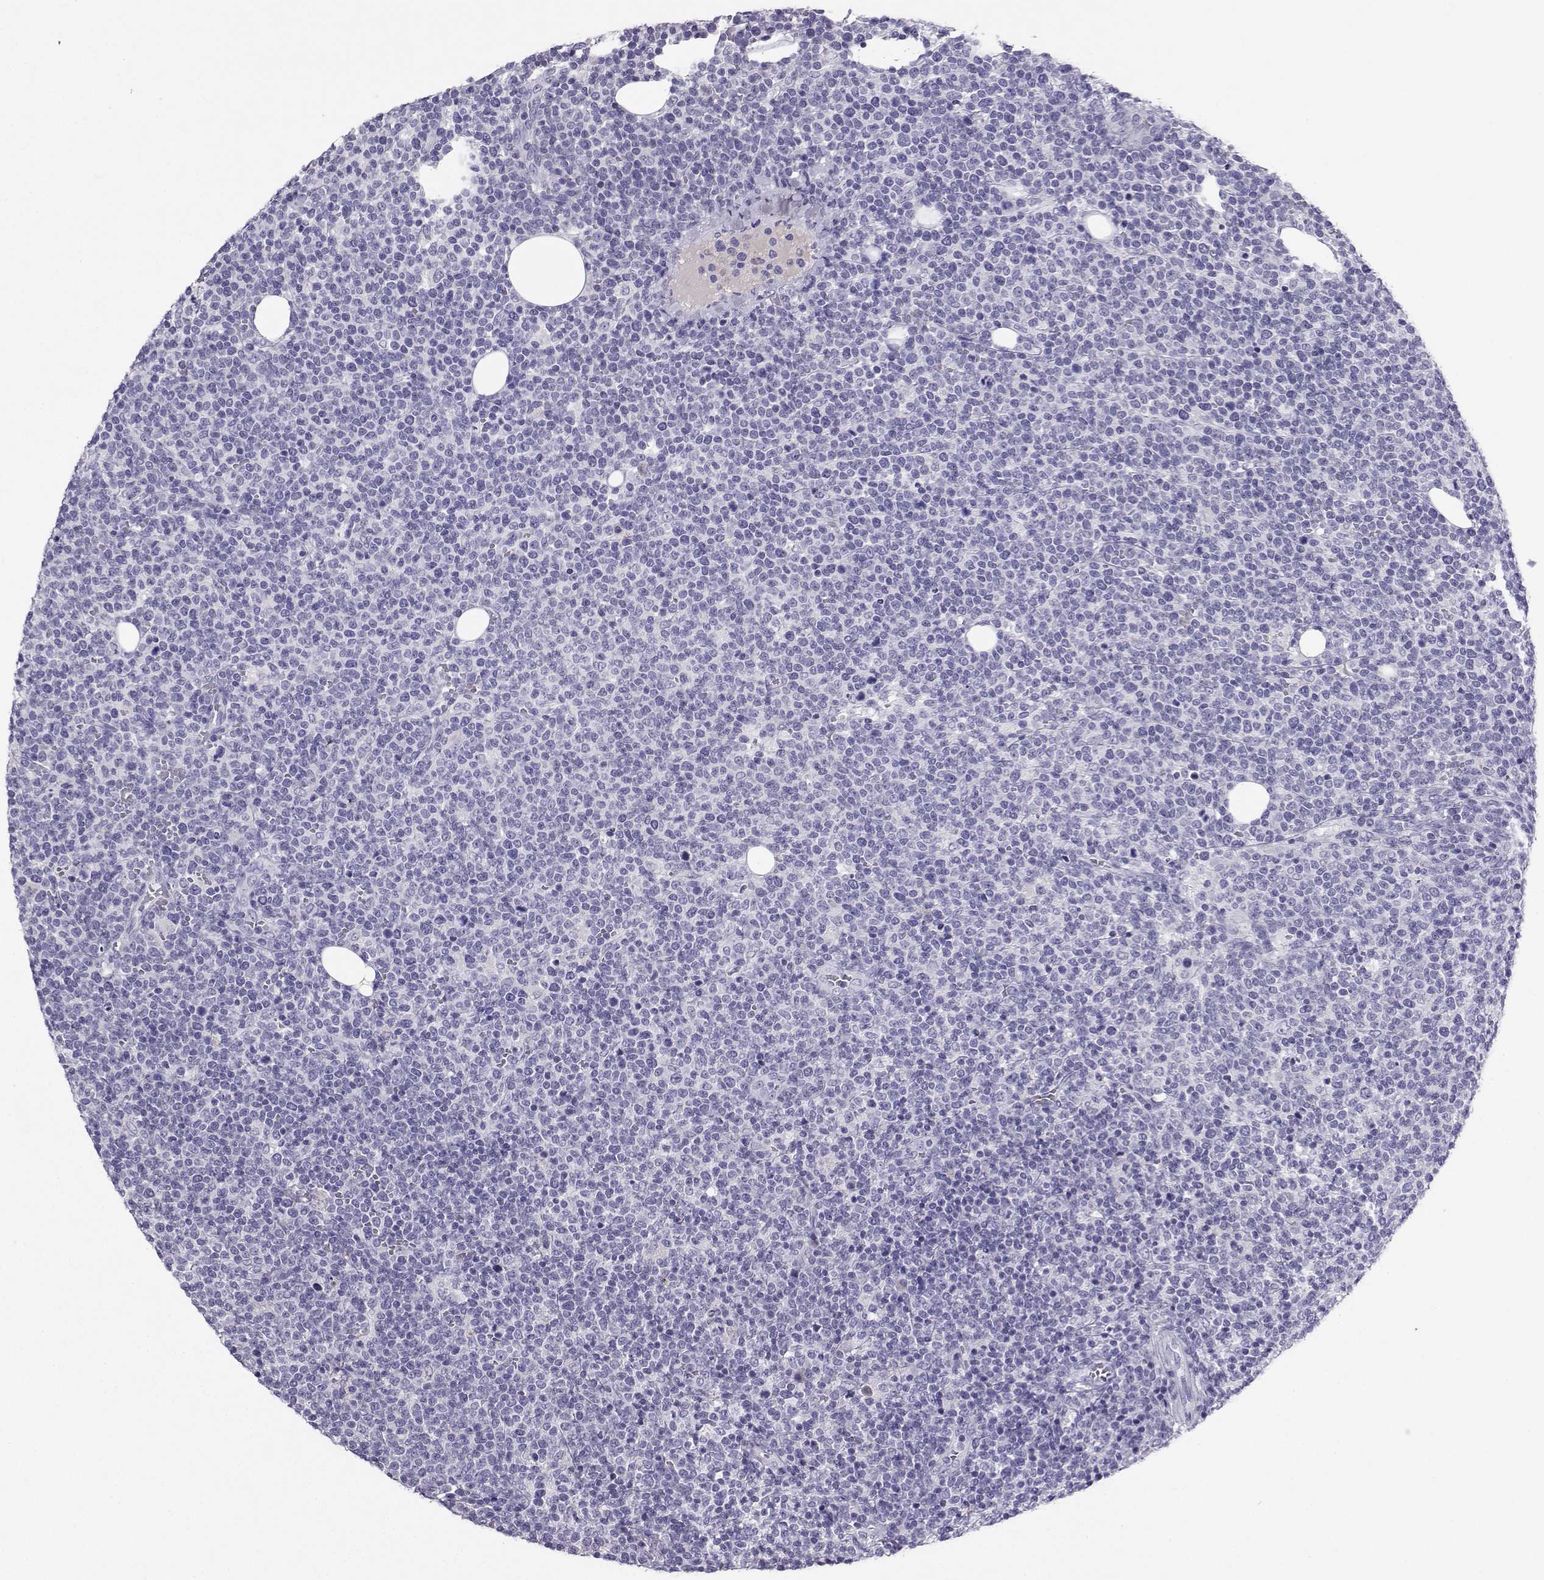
{"staining": {"intensity": "negative", "quantity": "none", "location": "none"}, "tissue": "lymphoma", "cell_type": "Tumor cells", "image_type": "cancer", "snomed": [{"axis": "morphology", "description": "Malignant lymphoma, non-Hodgkin's type, High grade"}, {"axis": "topography", "description": "Lymph node"}], "caption": "Immunohistochemical staining of human lymphoma displays no significant positivity in tumor cells.", "gene": "GRIK4", "patient": {"sex": "male", "age": 61}}